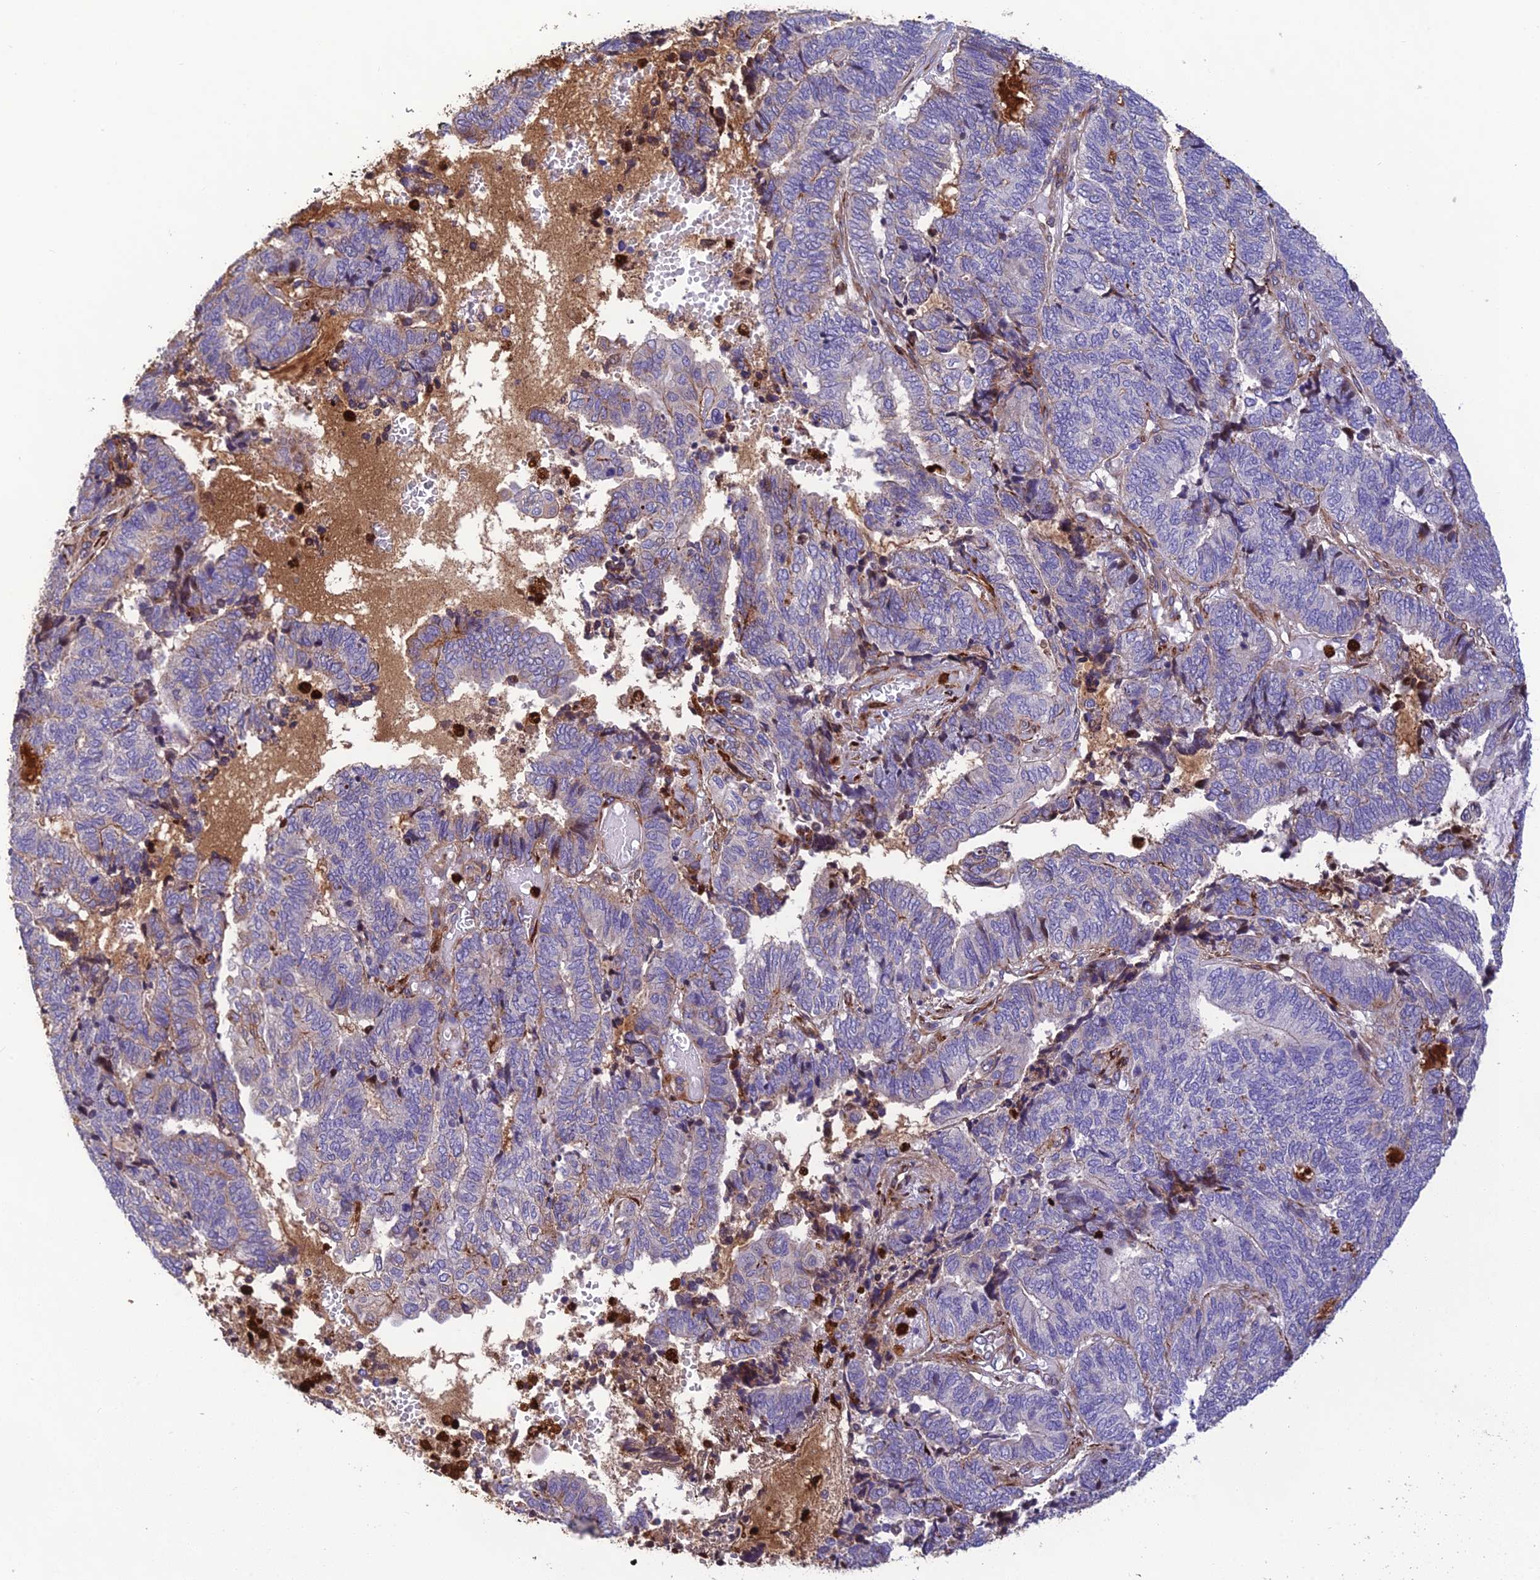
{"staining": {"intensity": "negative", "quantity": "none", "location": "none"}, "tissue": "endometrial cancer", "cell_type": "Tumor cells", "image_type": "cancer", "snomed": [{"axis": "morphology", "description": "Adenocarcinoma, NOS"}, {"axis": "topography", "description": "Uterus"}, {"axis": "topography", "description": "Endometrium"}], "caption": "IHC micrograph of neoplastic tissue: human endometrial adenocarcinoma stained with DAB shows no significant protein expression in tumor cells.", "gene": "CPSF4L", "patient": {"sex": "female", "age": 70}}